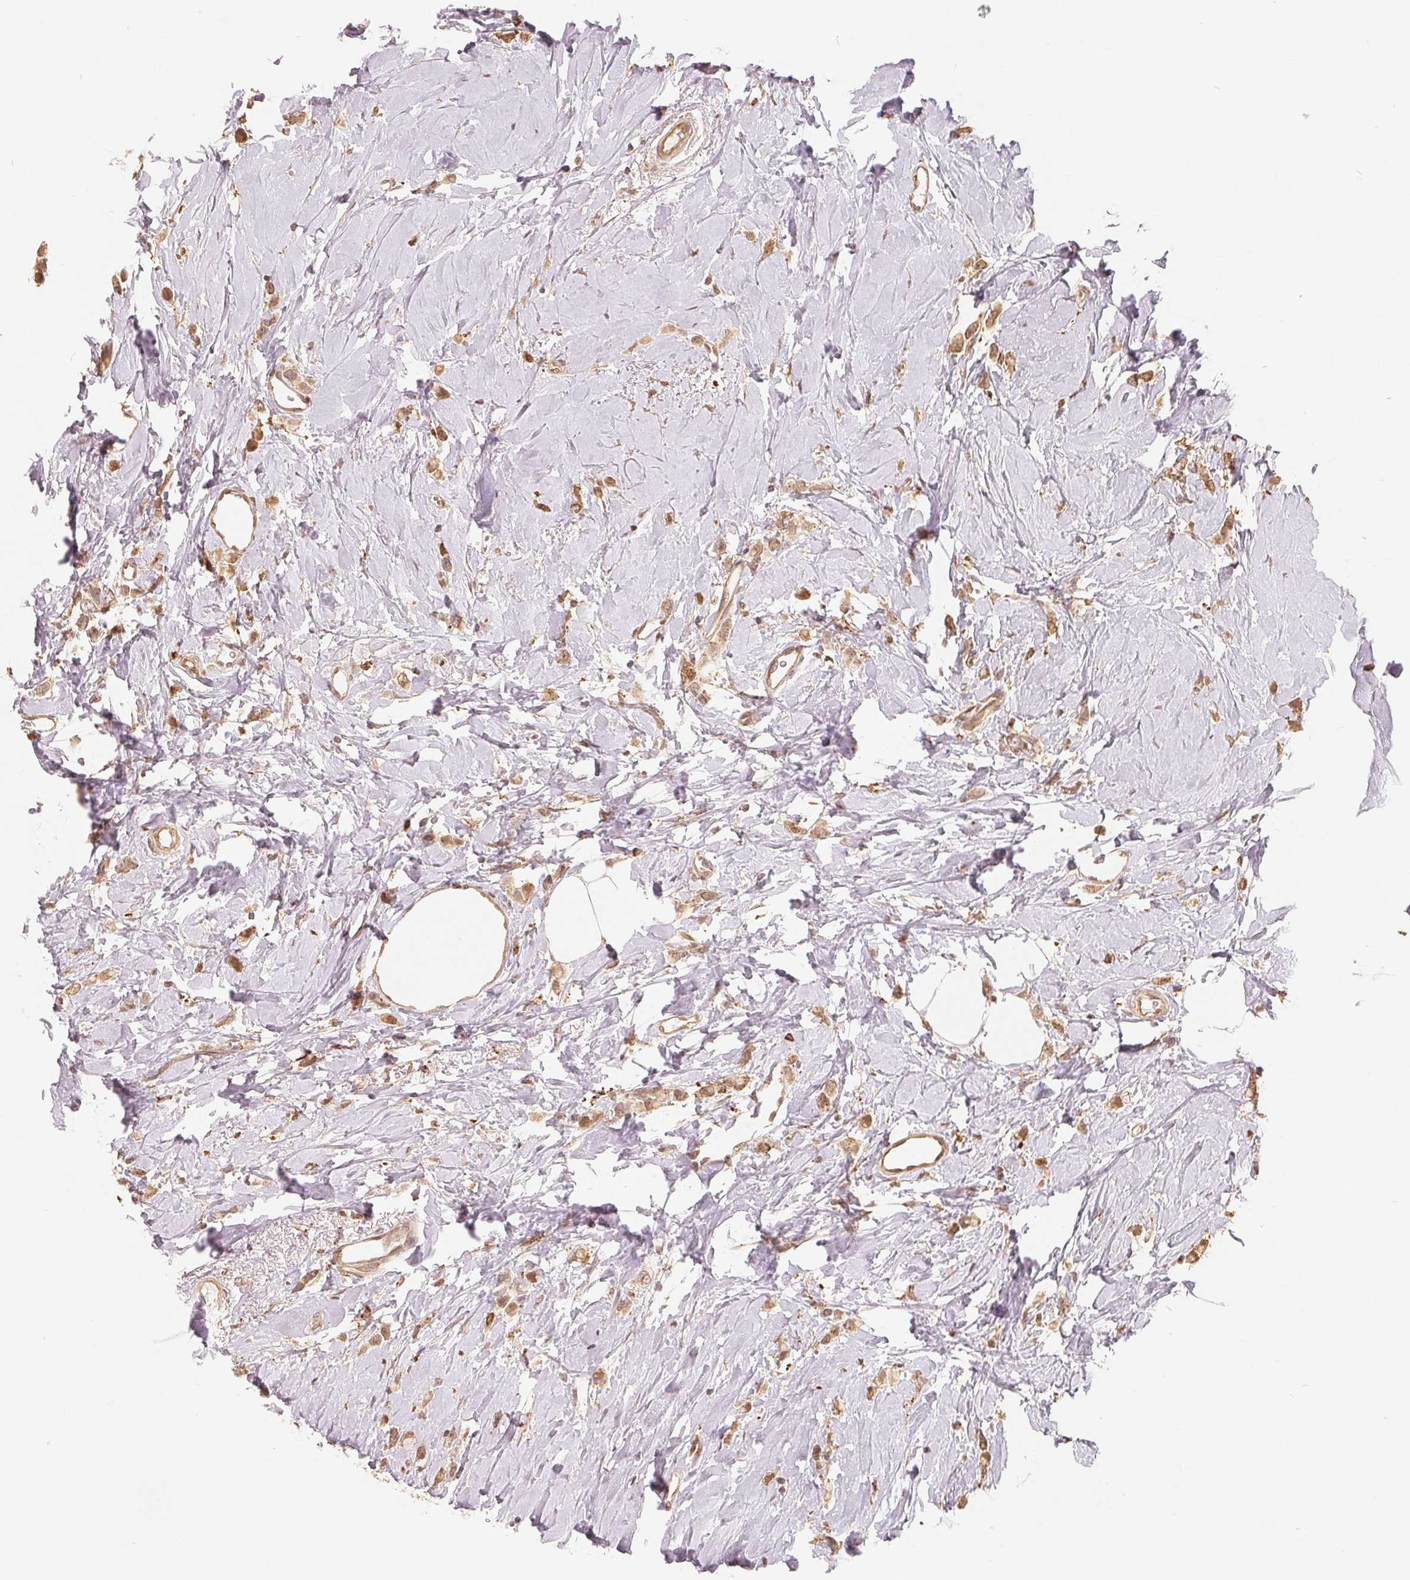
{"staining": {"intensity": "moderate", "quantity": ">75%", "location": "nuclear"}, "tissue": "breast cancer", "cell_type": "Tumor cells", "image_type": "cancer", "snomed": [{"axis": "morphology", "description": "Lobular carcinoma"}, {"axis": "topography", "description": "Breast"}], "caption": "Protein staining reveals moderate nuclear expression in approximately >75% of tumor cells in breast lobular carcinoma.", "gene": "GUSB", "patient": {"sex": "female", "age": 66}}